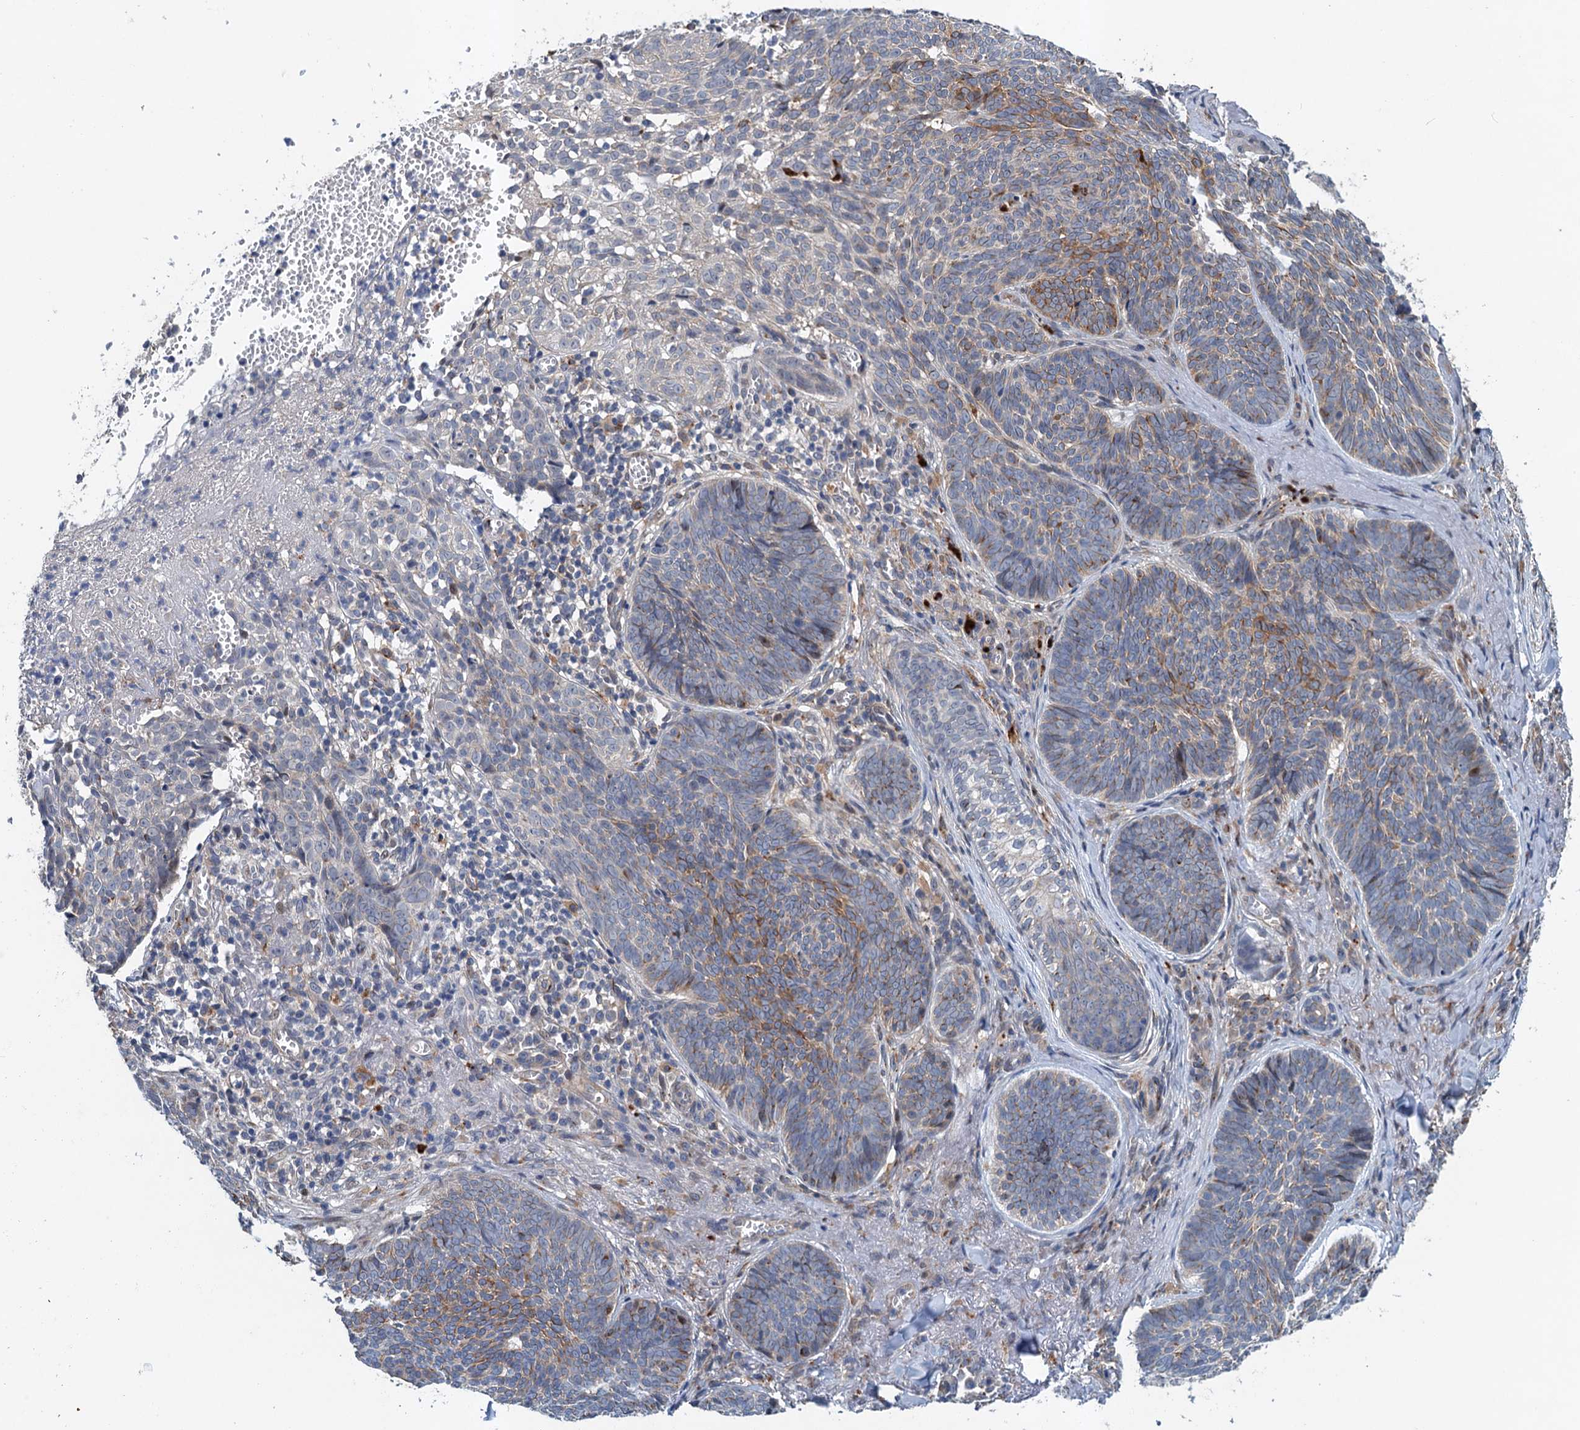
{"staining": {"intensity": "negative", "quantity": "none", "location": "none"}, "tissue": "skin cancer", "cell_type": "Tumor cells", "image_type": "cancer", "snomed": [{"axis": "morphology", "description": "Basal cell carcinoma"}, {"axis": "topography", "description": "Skin"}], "caption": "Tumor cells show no significant positivity in basal cell carcinoma (skin).", "gene": "NBEA", "patient": {"sex": "female", "age": 74}}